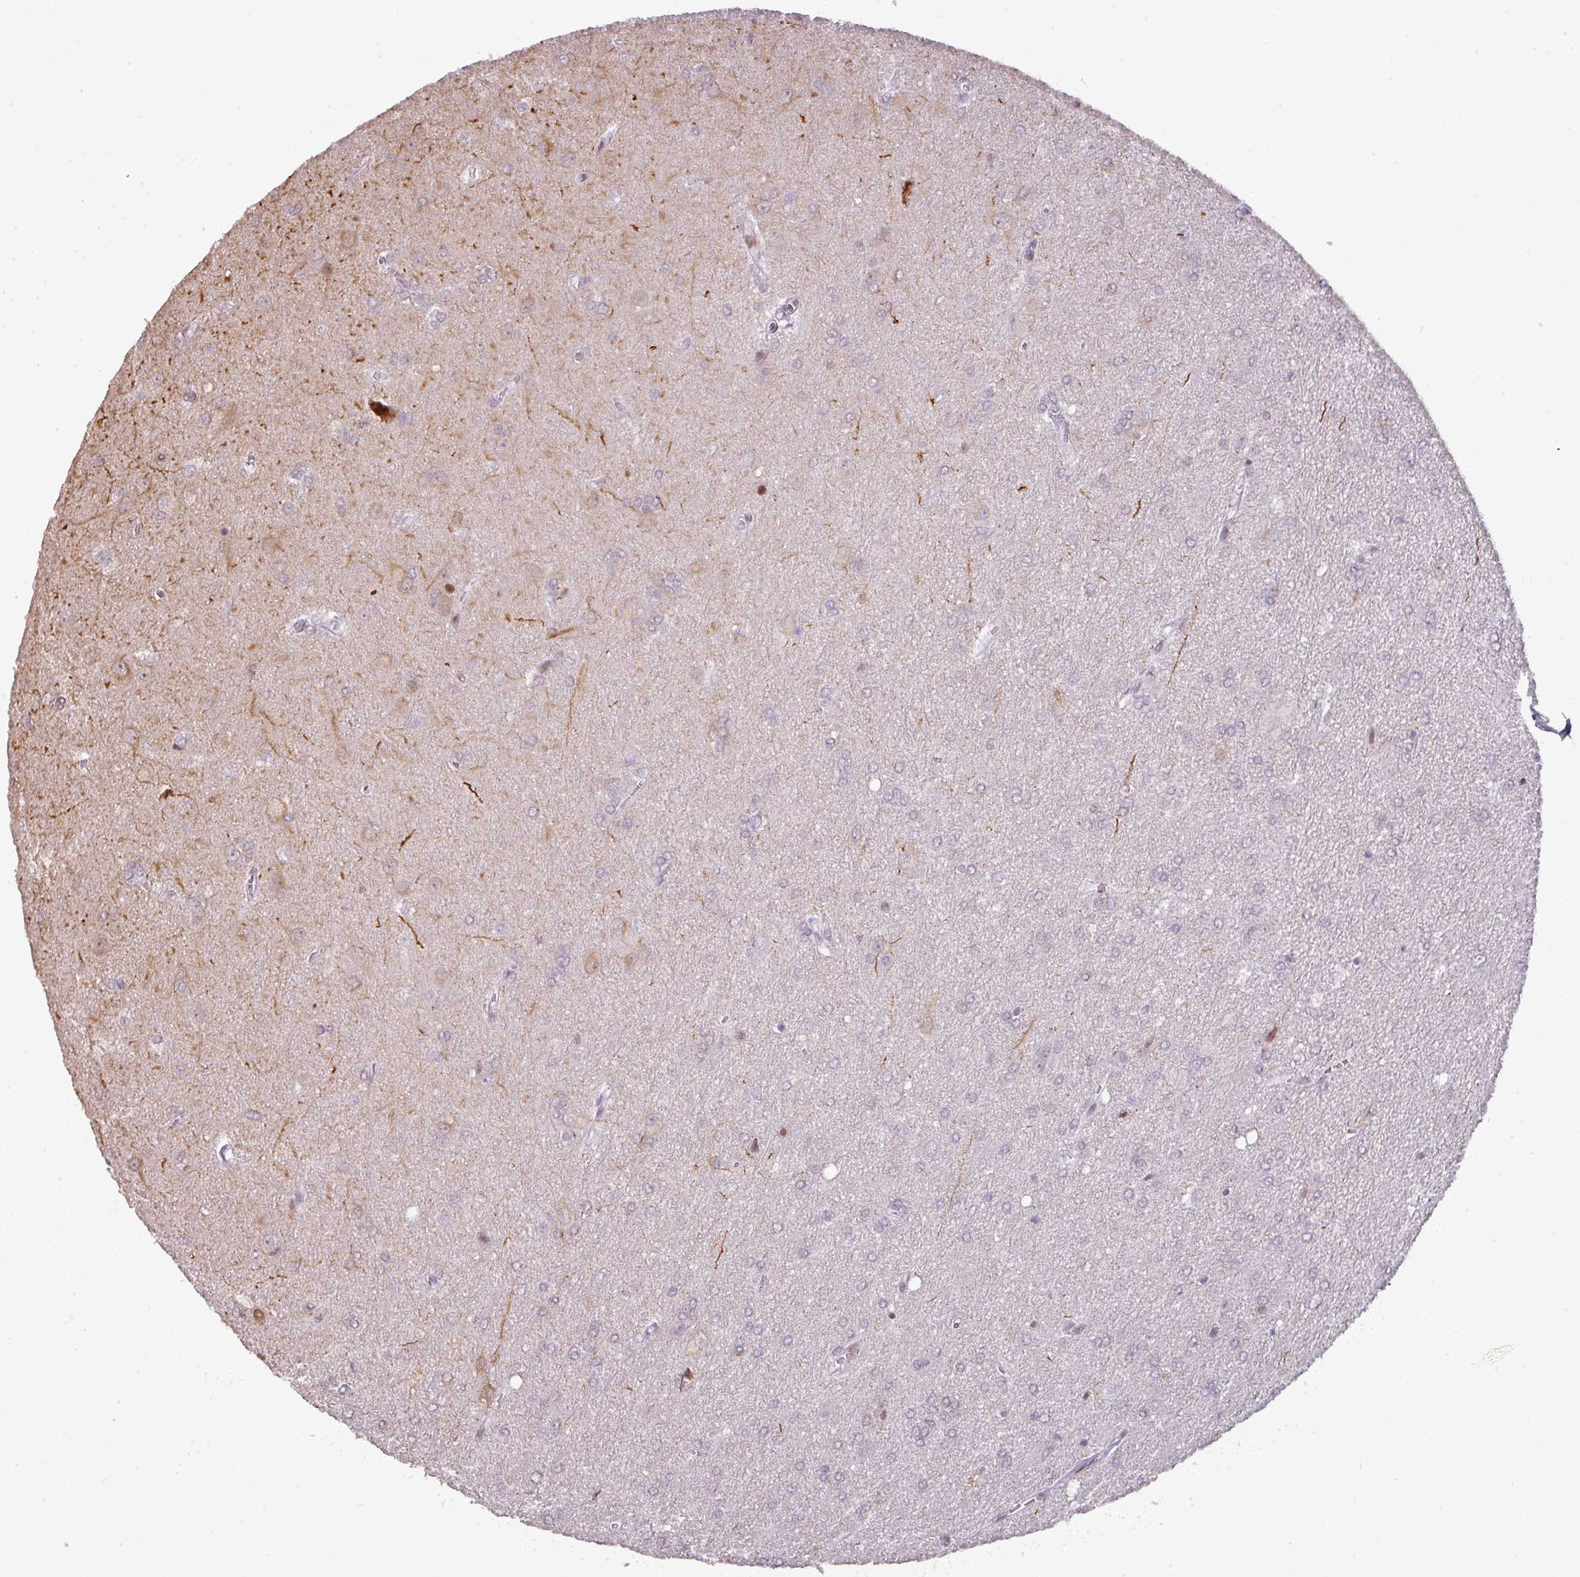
{"staining": {"intensity": "moderate", "quantity": "<25%", "location": "nuclear"}, "tissue": "glioma", "cell_type": "Tumor cells", "image_type": "cancer", "snomed": [{"axis": "morphology", "description": "Glioma, malignant, High grade"}, {"axis": "topography", "description": "Brain"}], "caption": "This photomicrograph displays glioma stained with IHC to label a protein in brown. The nuclear of tumor cells show moderate positivity for the protein. Nuclei are counter-stained blue.", "gene": "MYSM1", "patient": {"sex": "male", "age": 67}}